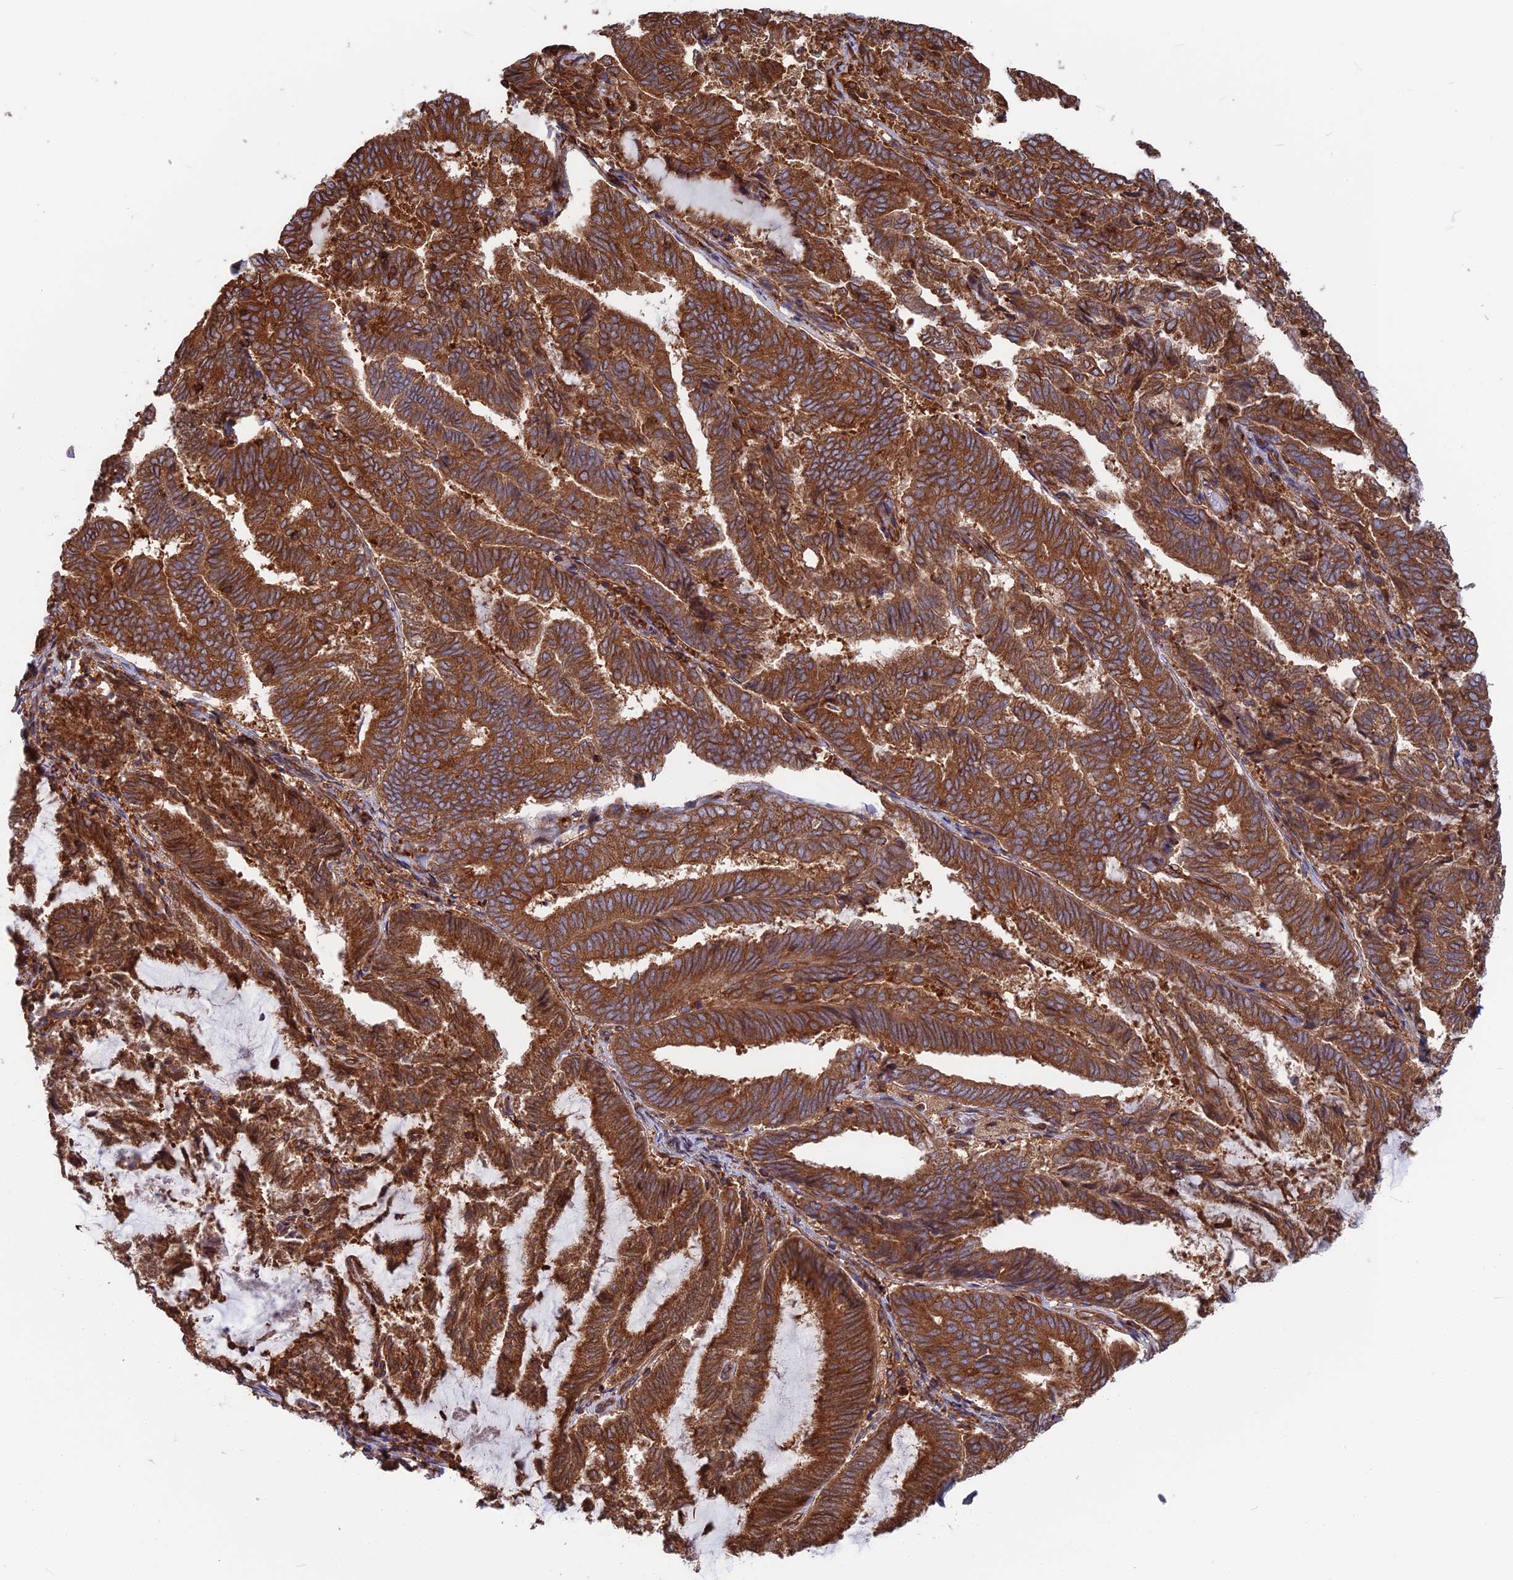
{"staining": {"intensity": "strong", "quantity": ">75%", "location": "cytoplasmic/membranous"}, "tissue": "endometrial cancer", "cell_type": "Tumor cells", "image_type": "cancer", "snomed": [{"axis": "morphology", "description": "Adenocarcinoma, NOS"}, {"axis": "topography", "description": "Endometrium"}], "caption": "An immunohistochemistry image of neoplastic tissue is shown. Protein staining in brown highlights strong cytoplasmic/membranous positivity in endometrial cancer (adenocarcinoma) within tumor cells.", "gene": "WDR1", "patient": {"sex": "female", "age": 80}}